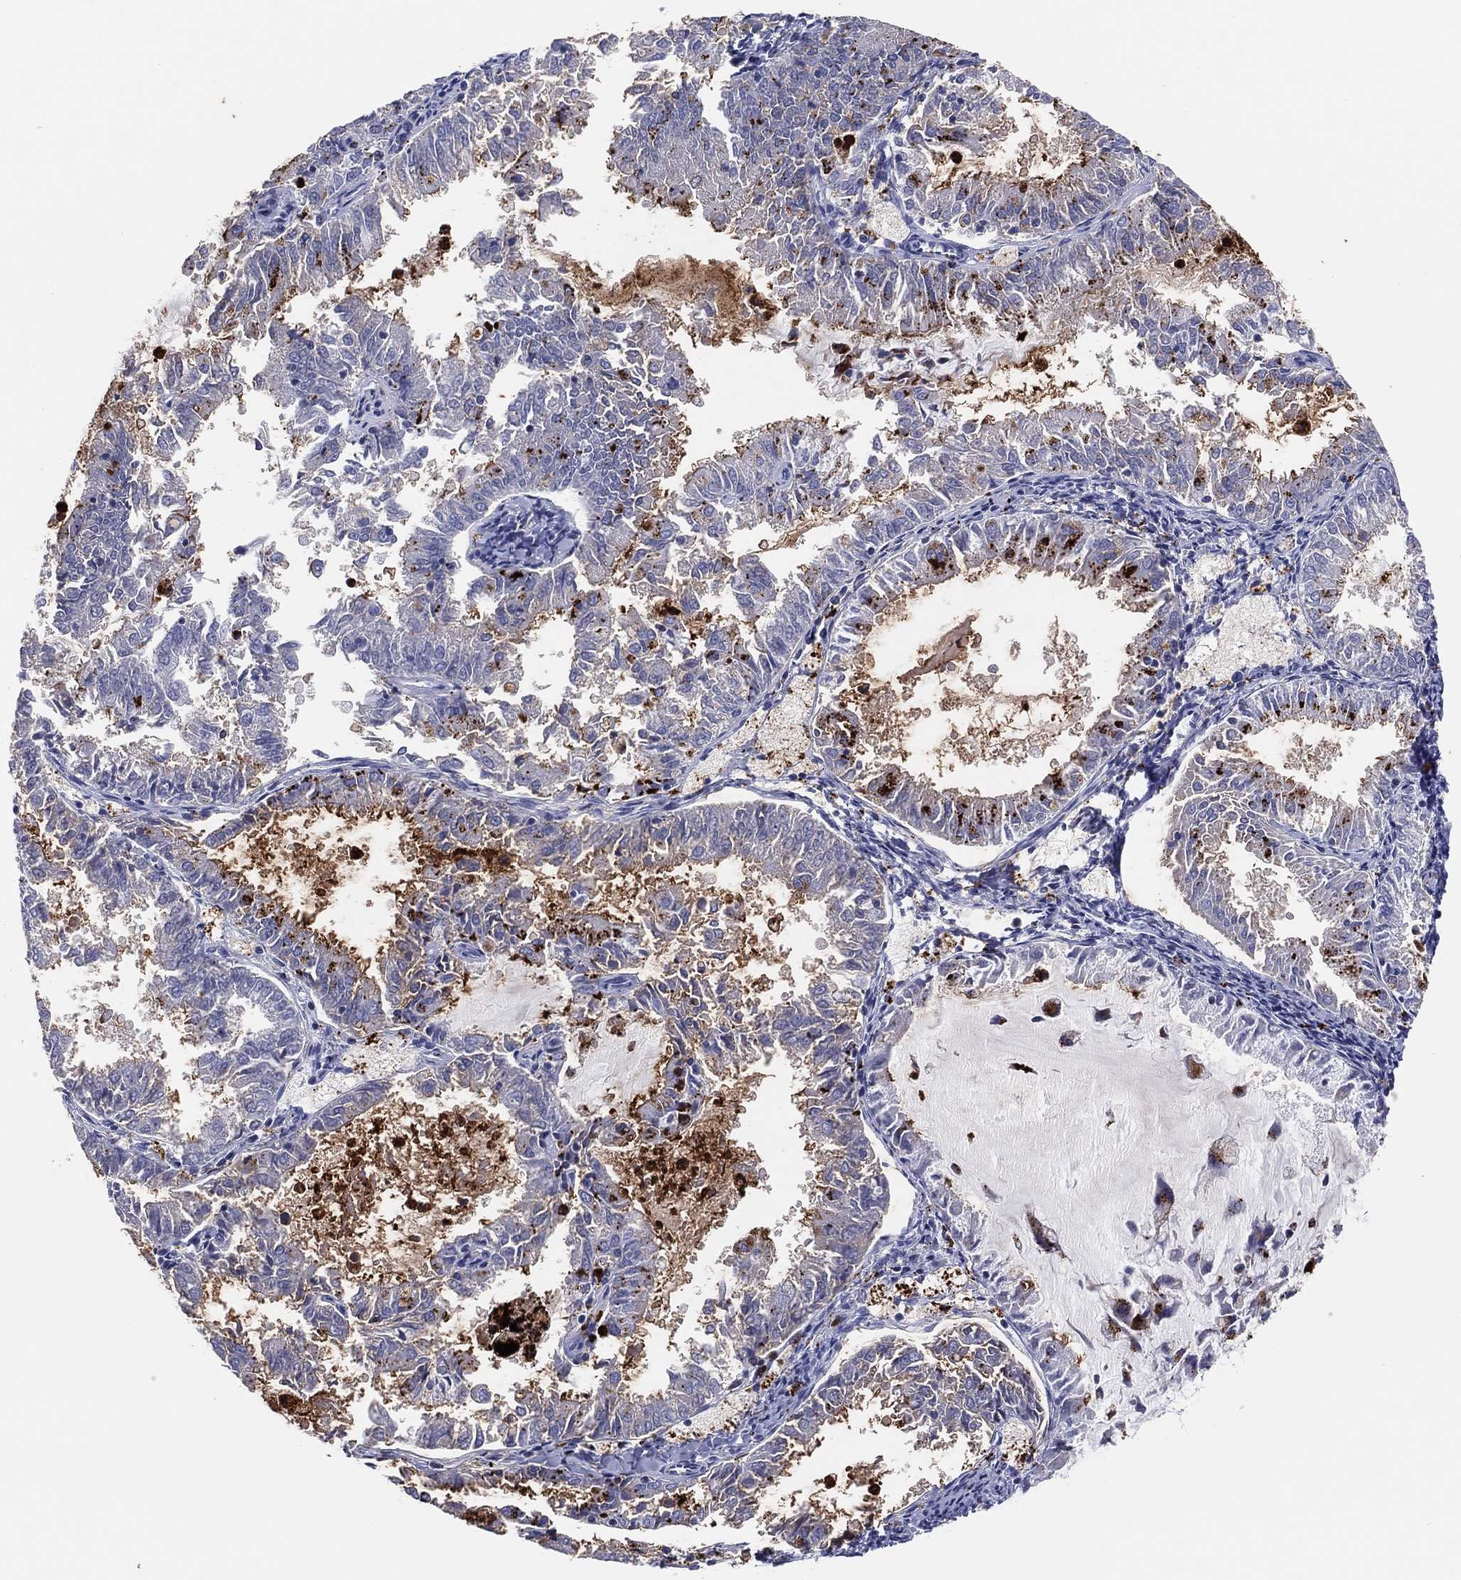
{"staining": {"intensity": "negative", "quantity": "none", "location": "none"}, "tissue": "endometrial cancer", "cell_type": "Tumor cells", "image_type": "cancer", "snomed": [{"axis": "morphology", "description": "Adenocarcinoma, NOS"}, {"axis": "topography", "description": "Endometrium"}], "caption": "A high-resolution micrograph shows IHC staining of adenocarcinoma (endometrial), which displays no significant expression in tumor cells. (Brightfield microscopy of DAB IHC at high magnification).", "gene": "PLAC8", "patient": {"sex": "female", "age": 57}}